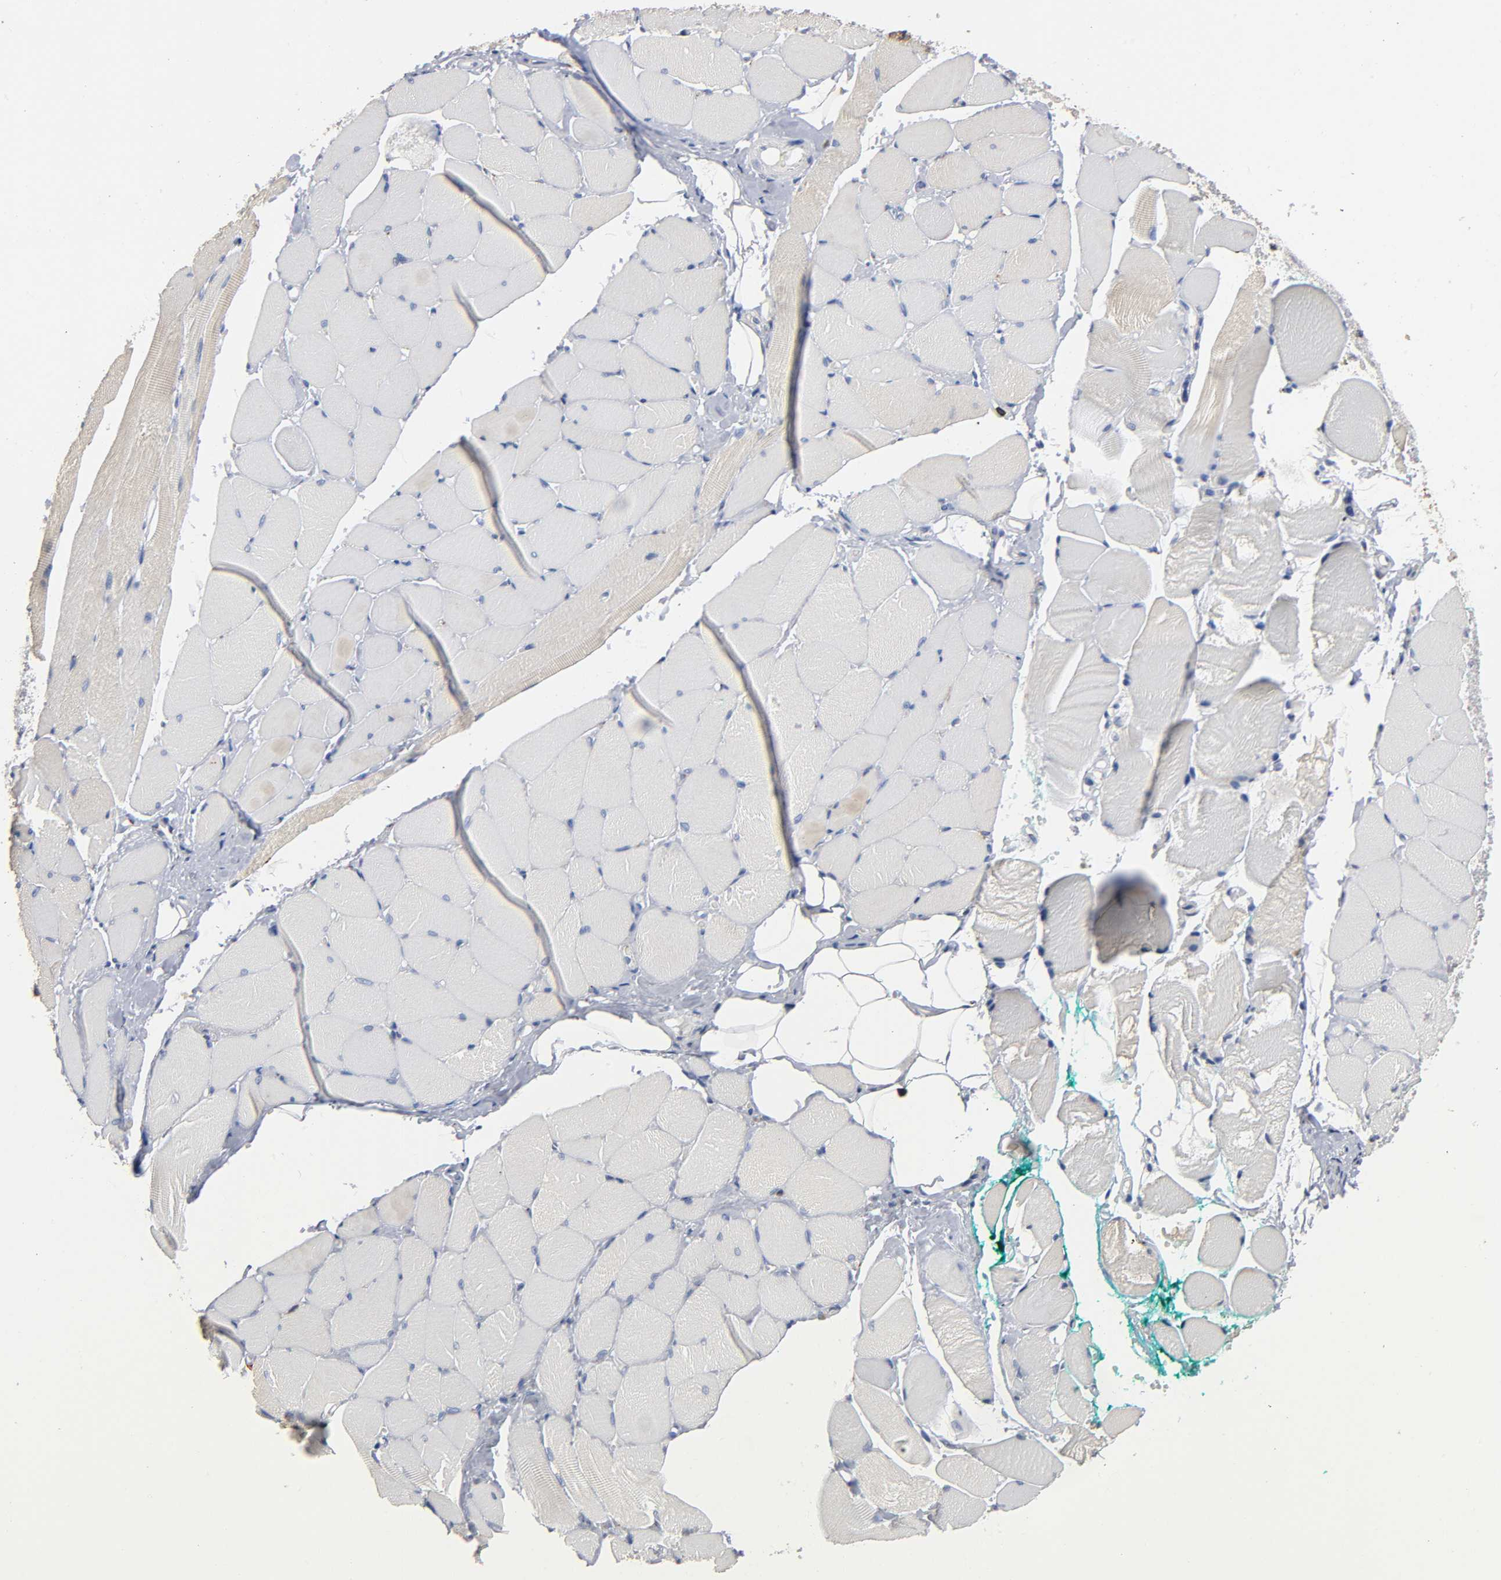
{"staining": {"intensity": "weak", "quantity": "<25%", "location": "cytoplasmic/membranous"}, "tissue": "skeletal muscle", "cell_type": "Myocytes", "image_type": "normal", "snomed": [{"axis": "morphology", "description": "Normal tissue, NOS"}, {"axis": "topography", "description": "Skeletal muscle"}, {"axis": "topography", "description": "Peripheral nerve tissue"}], "caption": "Skeletal muscle was stained to show a protein in brown. There is no significant positivity in myocytes. (Immunohistochemistry (ihc), brightfield microscopy, high magnification).", "gene": "CAPN10", "patient": {"sex": "female", "age": 84}}